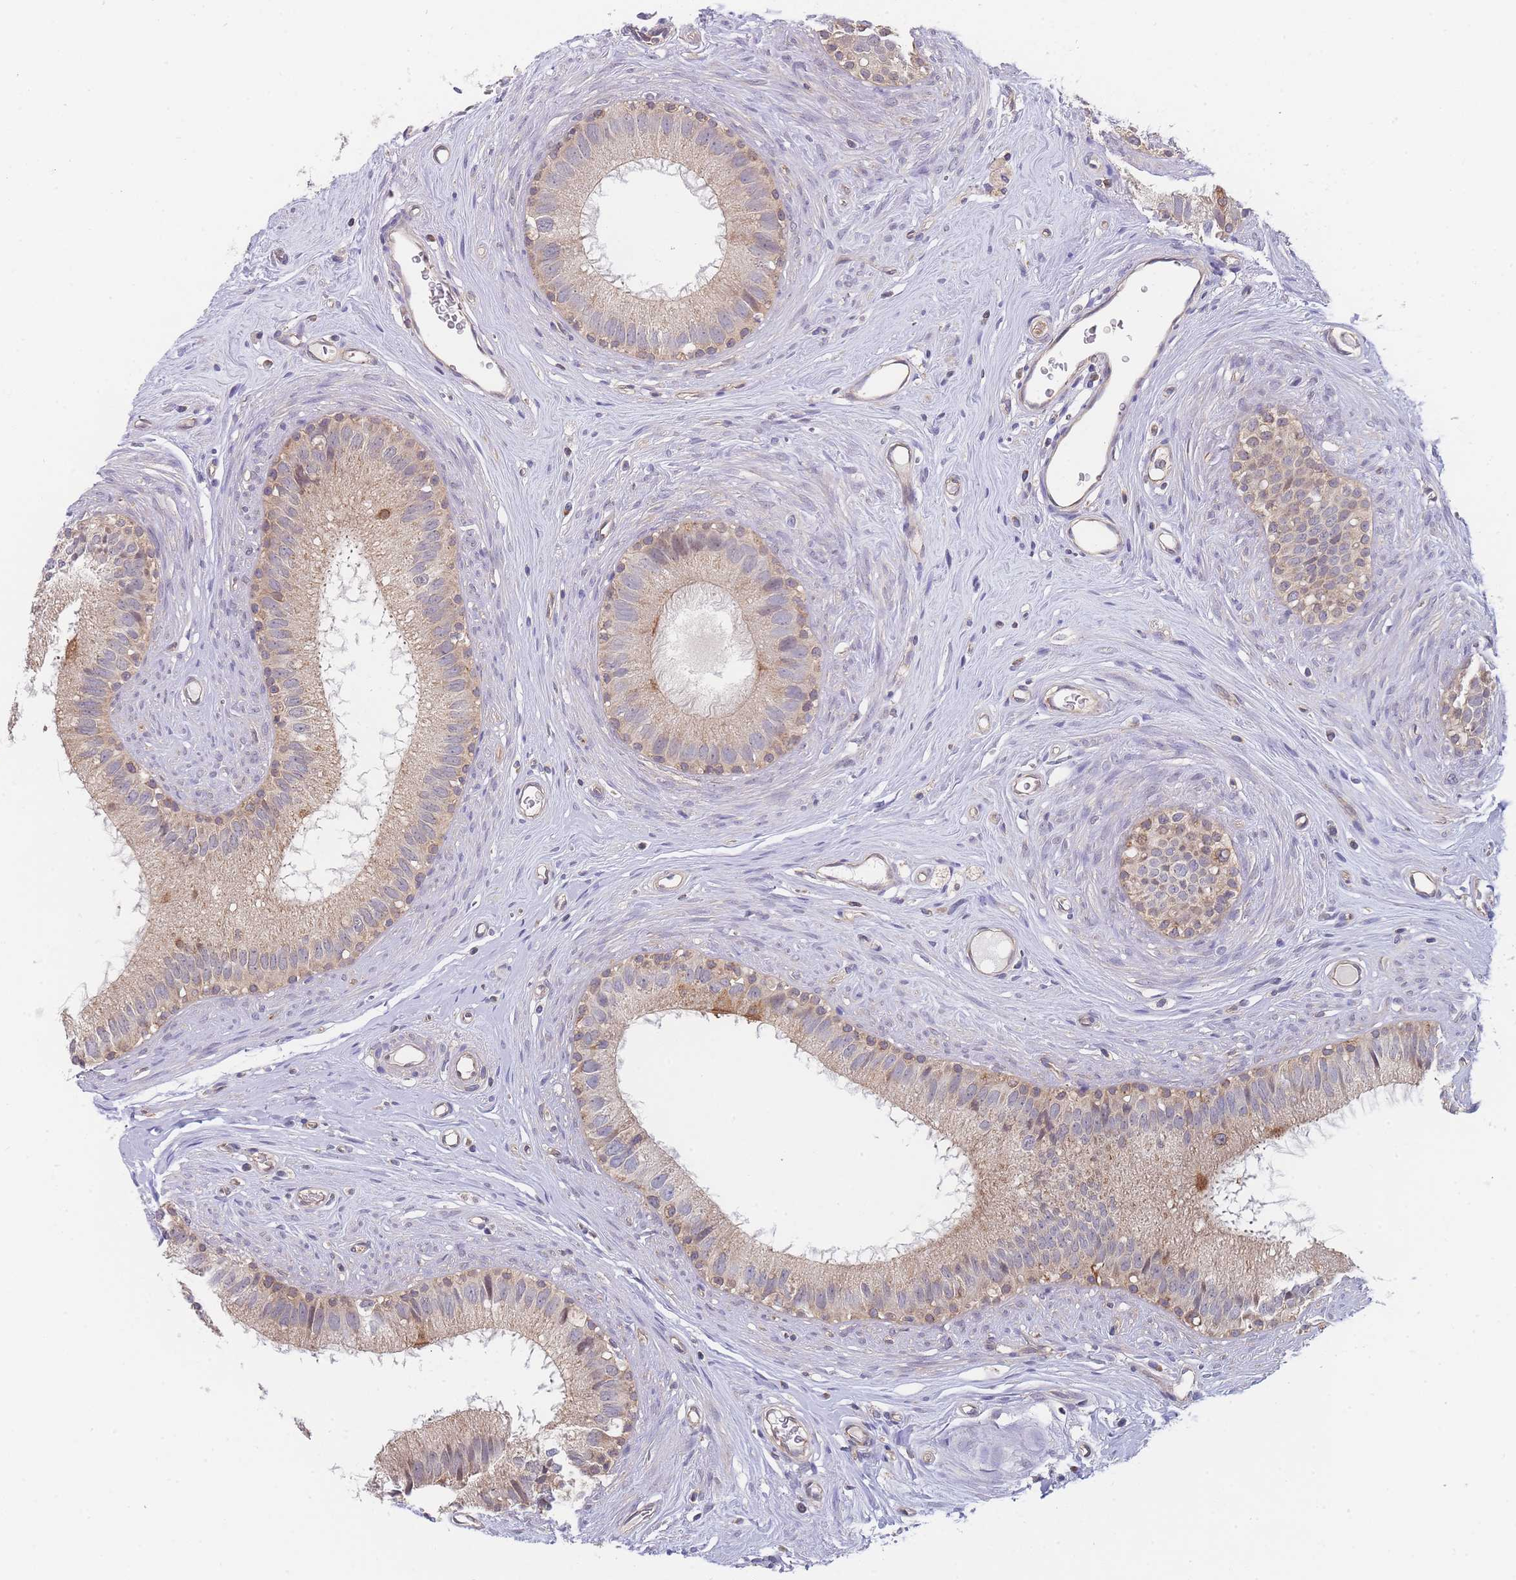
{"staining": {"intensity": "moderate", "quantity": ">75%", "location": "cytoplasmic/membranous"}, "tissue": "epididymis", "cell_type": "Glandular cells", "image_type": "normal", "snomed": [{"axis": "morphology", "description": "Normal tissue, NOS"}, {"axis": "topography", "description": "Epididymis"}], "caption": "Moderate cytoplasmic/membranous positivity for a protein is seen in about >75% of glandular cells of benign epididymis using immunohistochemistry (IHC).", "gene": "MRPS18B", "patient": {"sex": "male", "age": 80}}